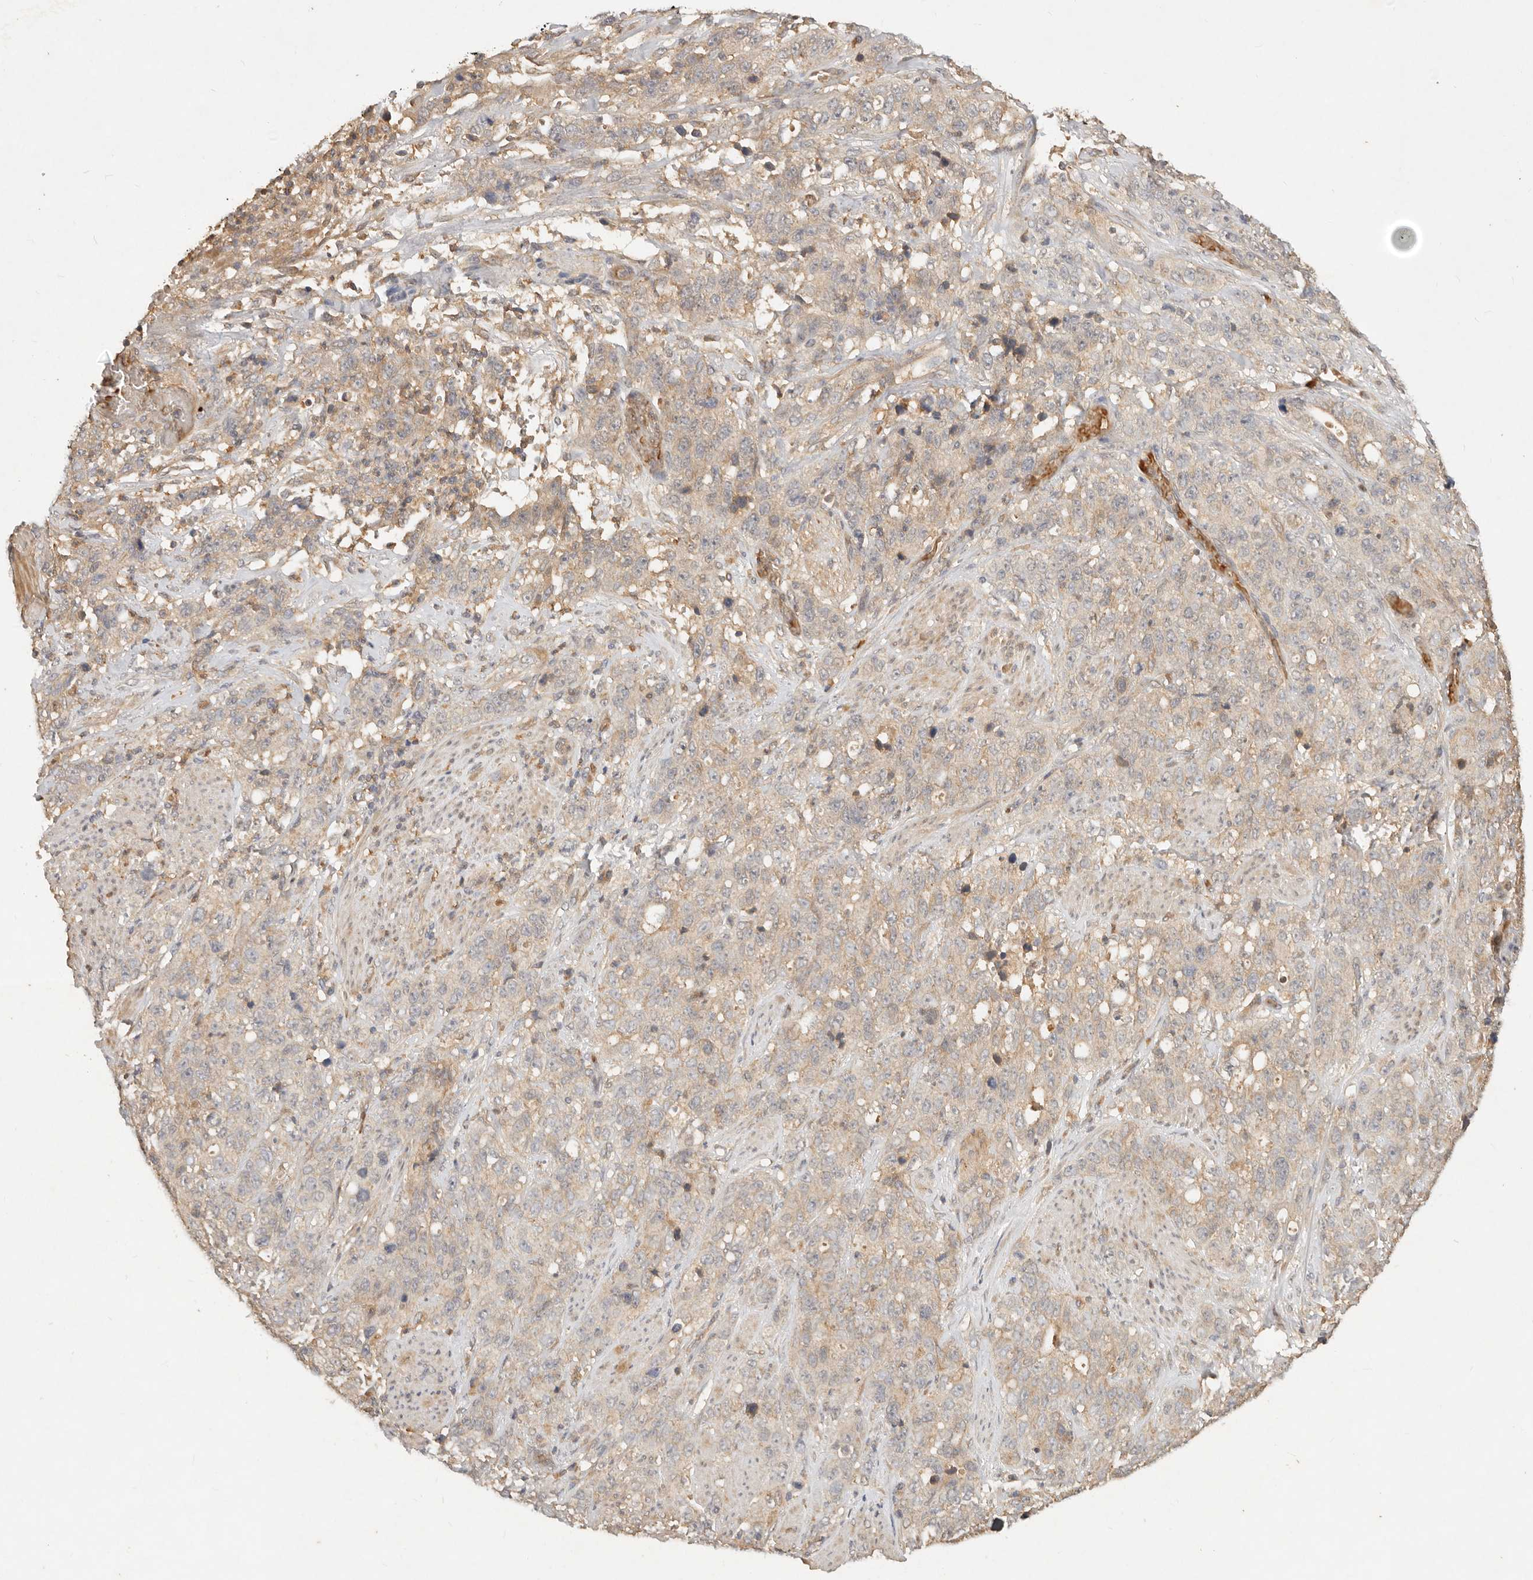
{"staining": {"intensity": "weak", "quantity": "25%-75%", "location": "cytoplasmic/membranous"}, "tissue": "stomach cancer", "cell_type": "Tumor cells", "image_type": "cancer", "snomed": [{"axis": "morphology", "description": "Adenocarcinoma, NOS"}, {"axis": "topography", "description": "Stomach"}], "caption": "Weak cytoplasmic/membranous staining is seen in about 25%-75% of tumor cells in stomach adenocarcinoma.", "gene": "FREM2", "patient": {"sex": "male", "age": 48}}